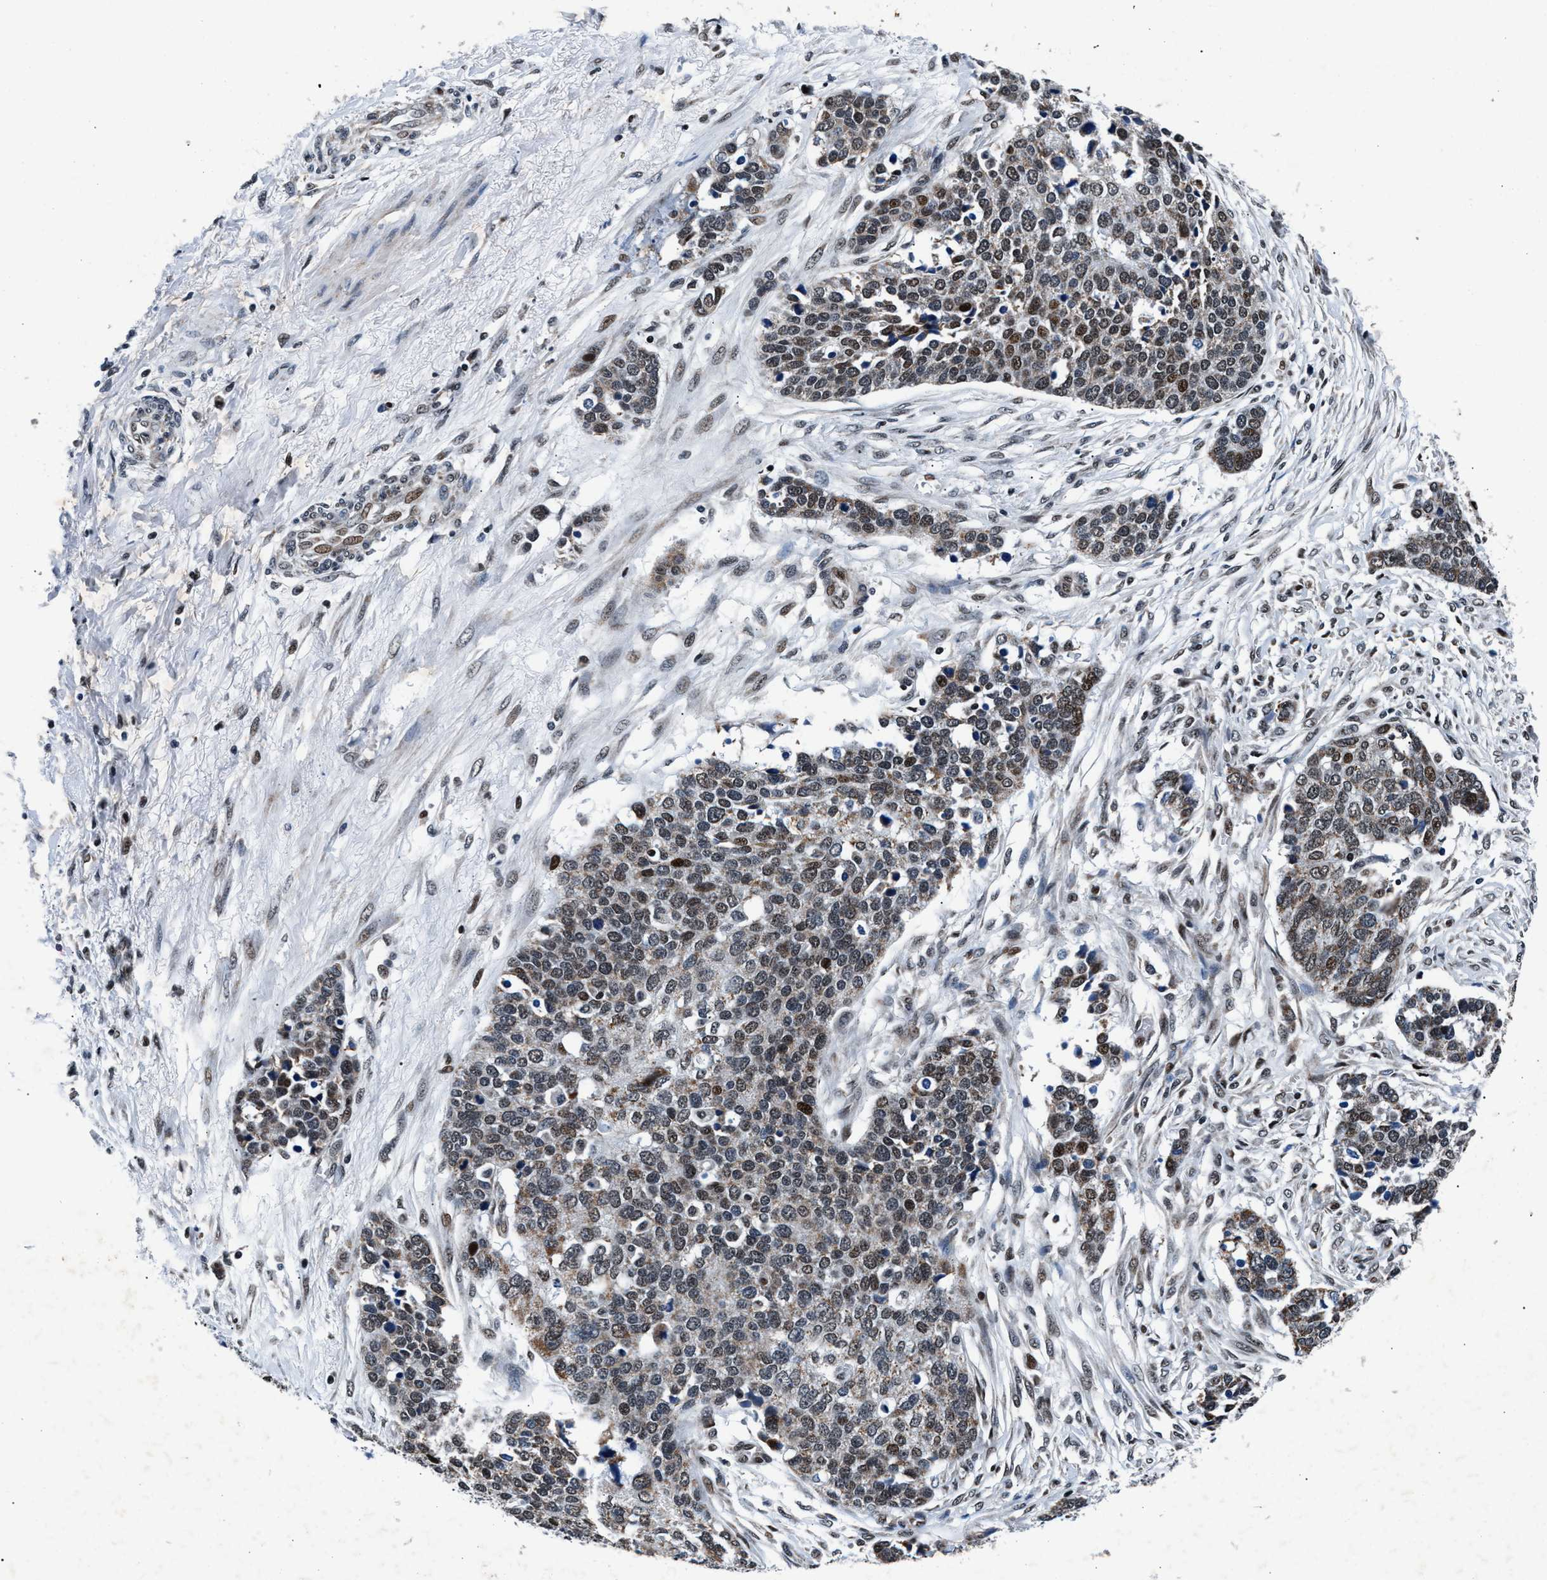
{"staining": {"intensity": "moderate", "quantity": "25%-75%", "location": "nuclear"}, "tissue": "ovarian cancer", "cell_type": "Tumor cells", "image_type": "cancer", "snomed": [{"axis": "morphology", "description": "Cystadenocarcinoma, serous, NOS"}, {"axis": "topography", "description": "Ovary"}], "caption": "This is an image of immunohistochemistry staining of ovarian serous cystadenocarcinoma, which shows moderate expression in the nuclear of tumor cells.", "gene": "PRRC2B", "patient": {"sex": "female", "age": 44}}